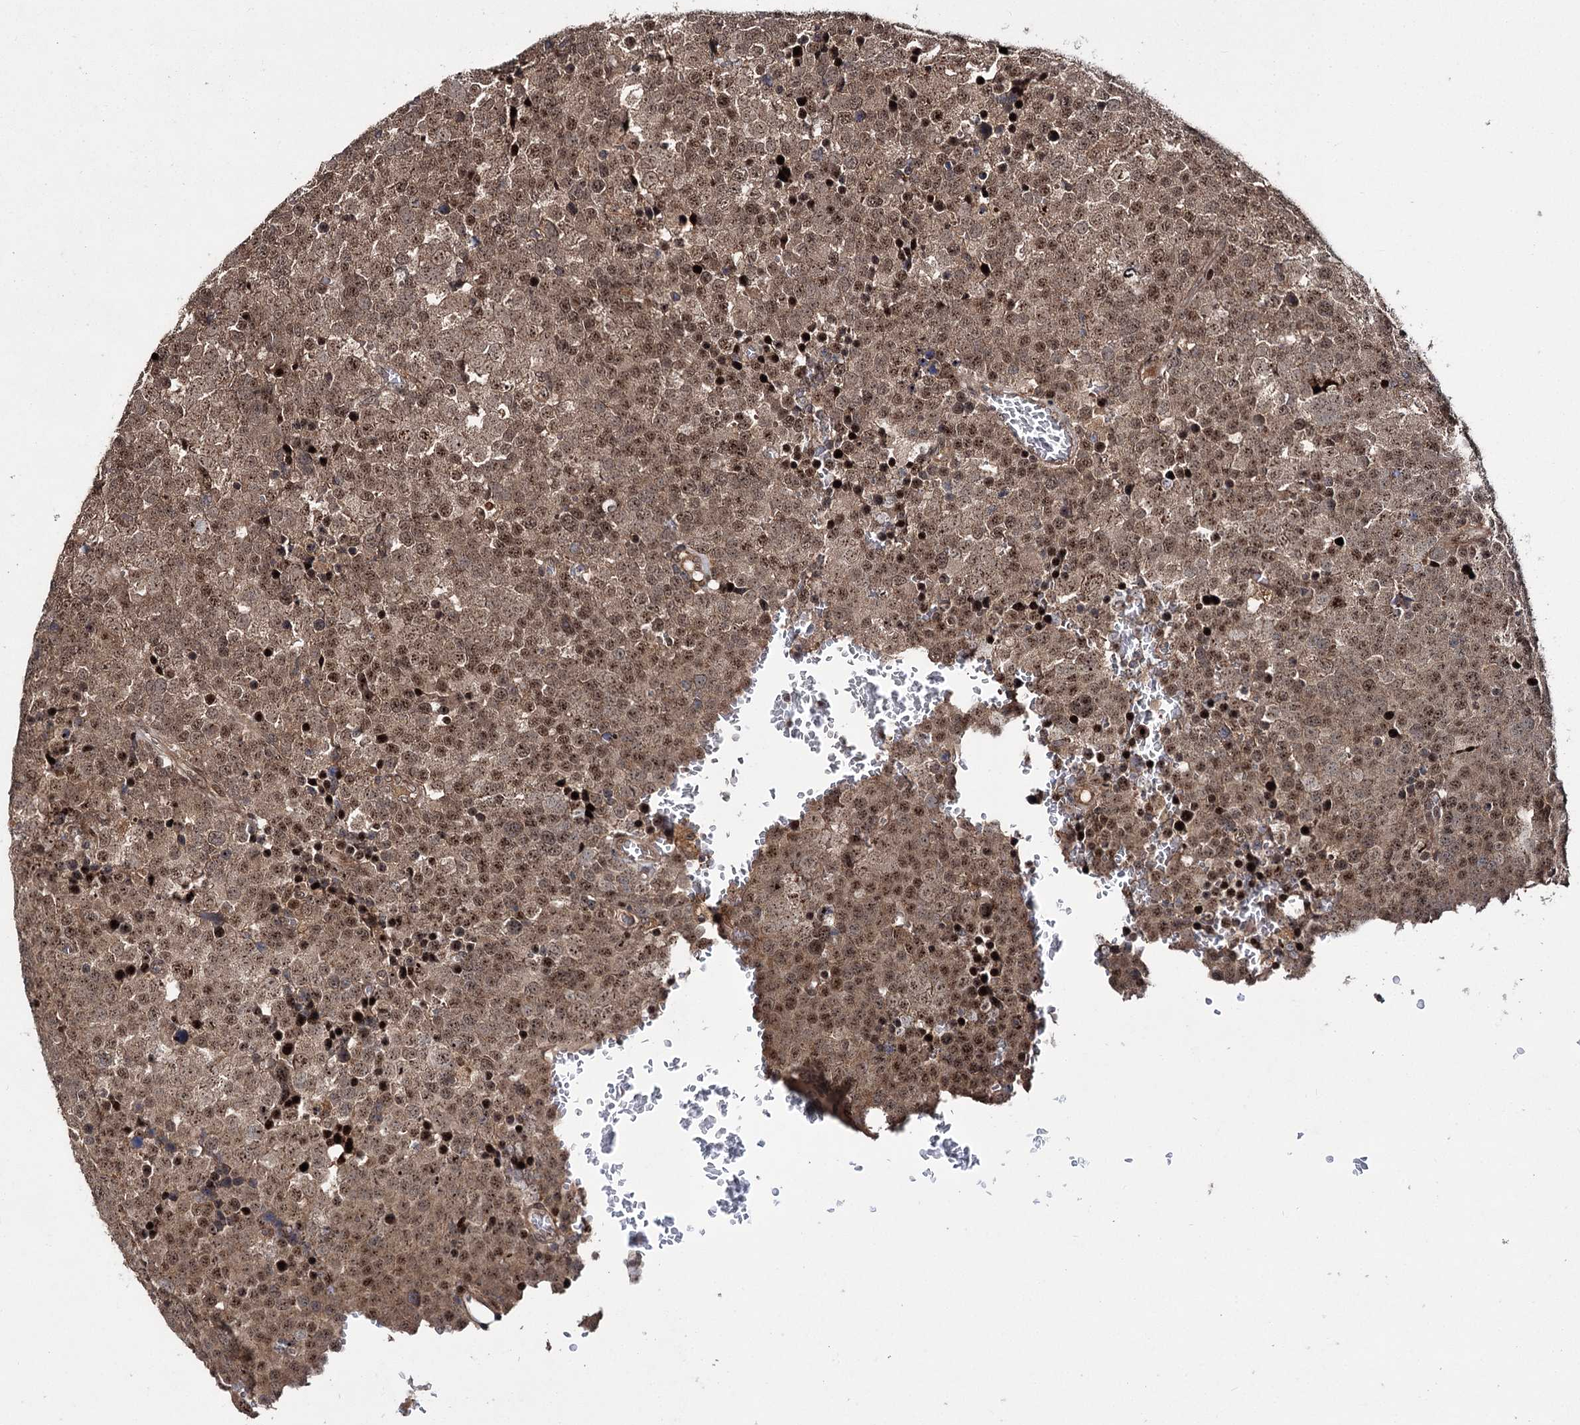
{"staining": {"intensity": "moderate", "quantity": ">75%", "location": "cytoplasmic/membranous,nuclear"}, "tissue": "testis cancer", "cell_type": "Tumor cells", "image_type": "cancer", "snomed": [{"axis": "morphology", "description": "Seminoma, NOS"}, {"axis": "topography", "description": "Testis"}], "caption": "Human seminoma (testis) stained with a protein marker shows moderate staining in tumor cells.", "gene": "MKNK2", "patient": {"sex": "male", "age": 71}}